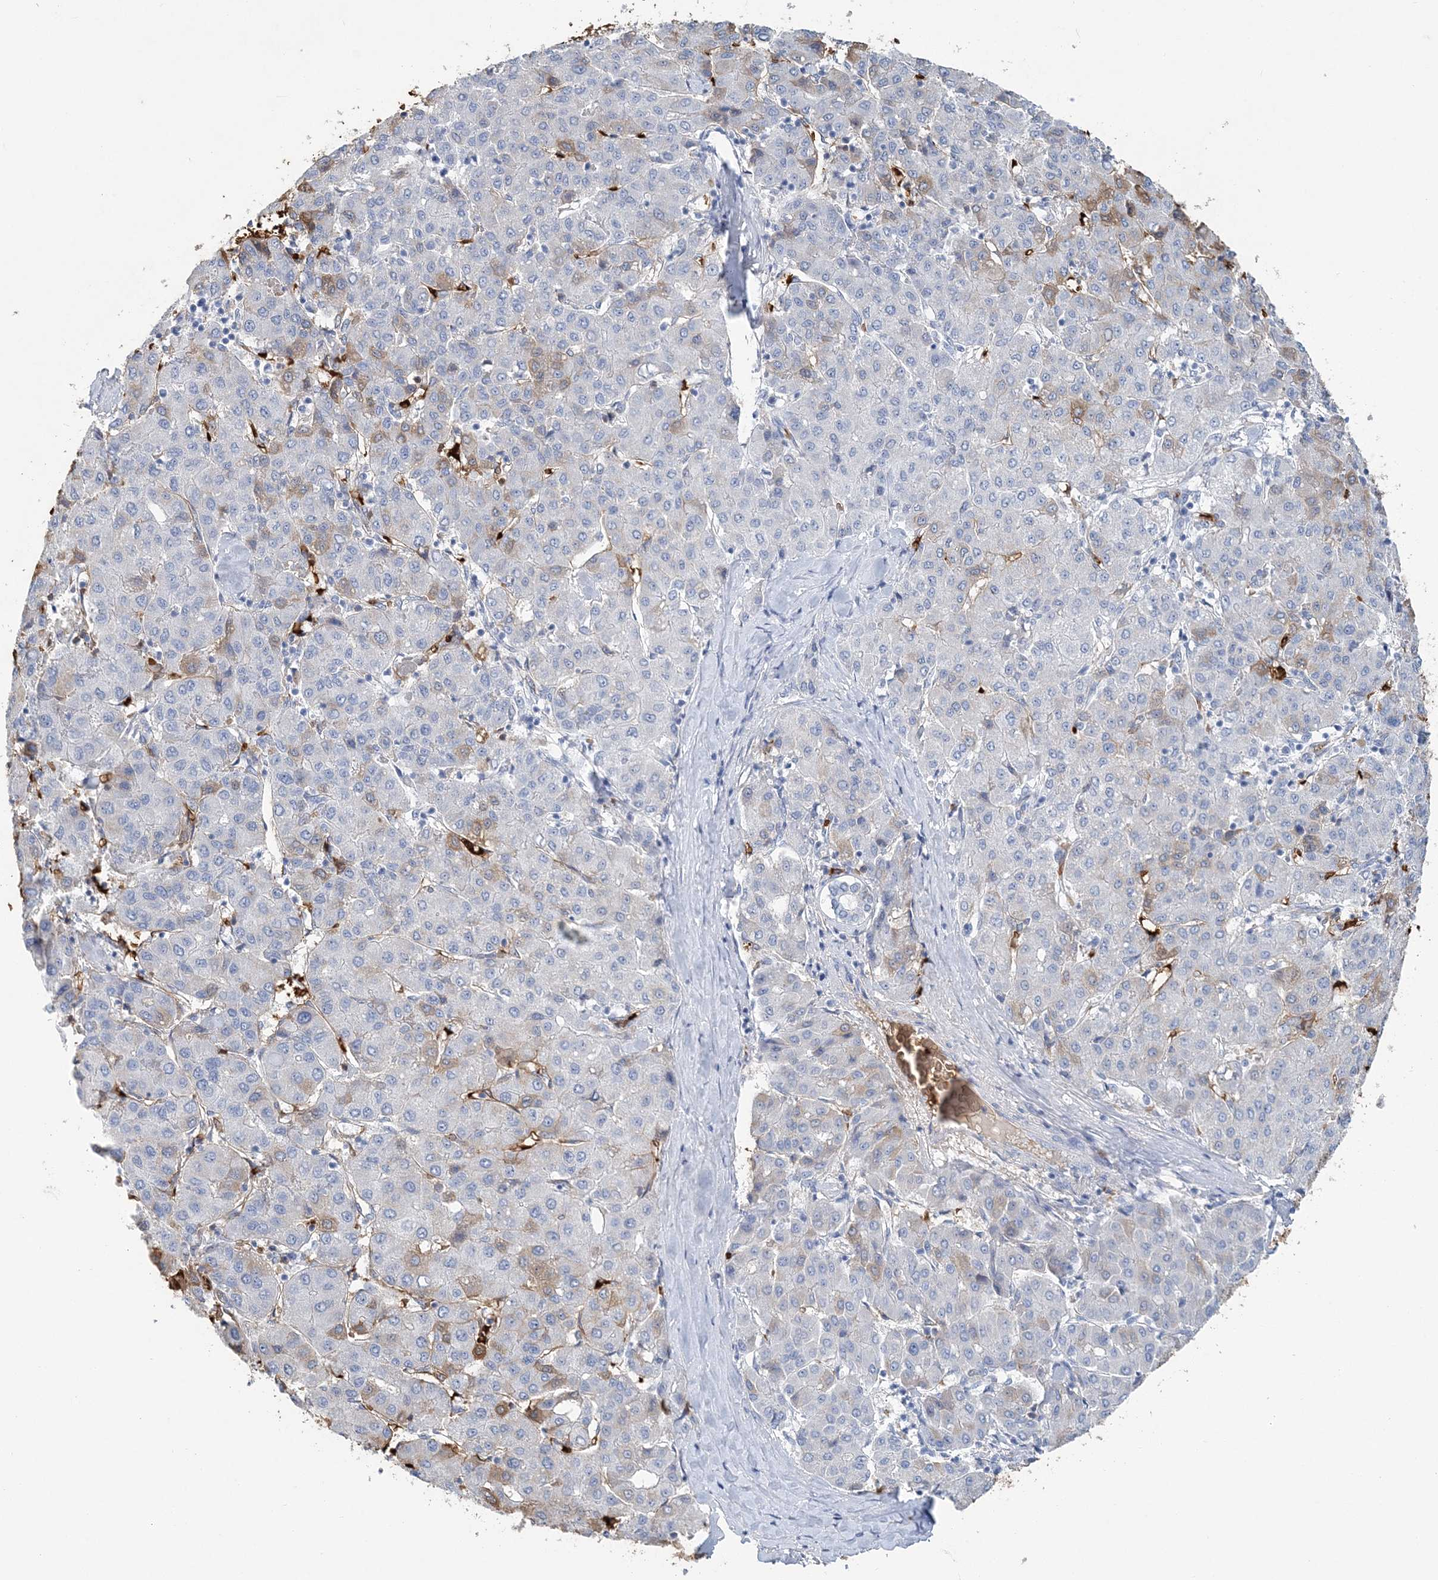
{"staining": {"intensity": "negative", "quantity": "none", "location": "none"}, "tissue": "liver cancer", "cell_type": "Tumor cells", "image_type": "cancer", "snomed": [{"axis": "morphology", "description": "Carcinoma, Hepatocellular, NOS"}, {"axis": "topography", "description": "Liver"}], "caption": "A high-resolution image shows immunohistochemistry (IHC) staining of liver cancer (hepatocellular carcinoma), which exhibits no significant expression in tumor cells.", "gene": "HBD", "patient": {"sex": "male", "age": 65}}